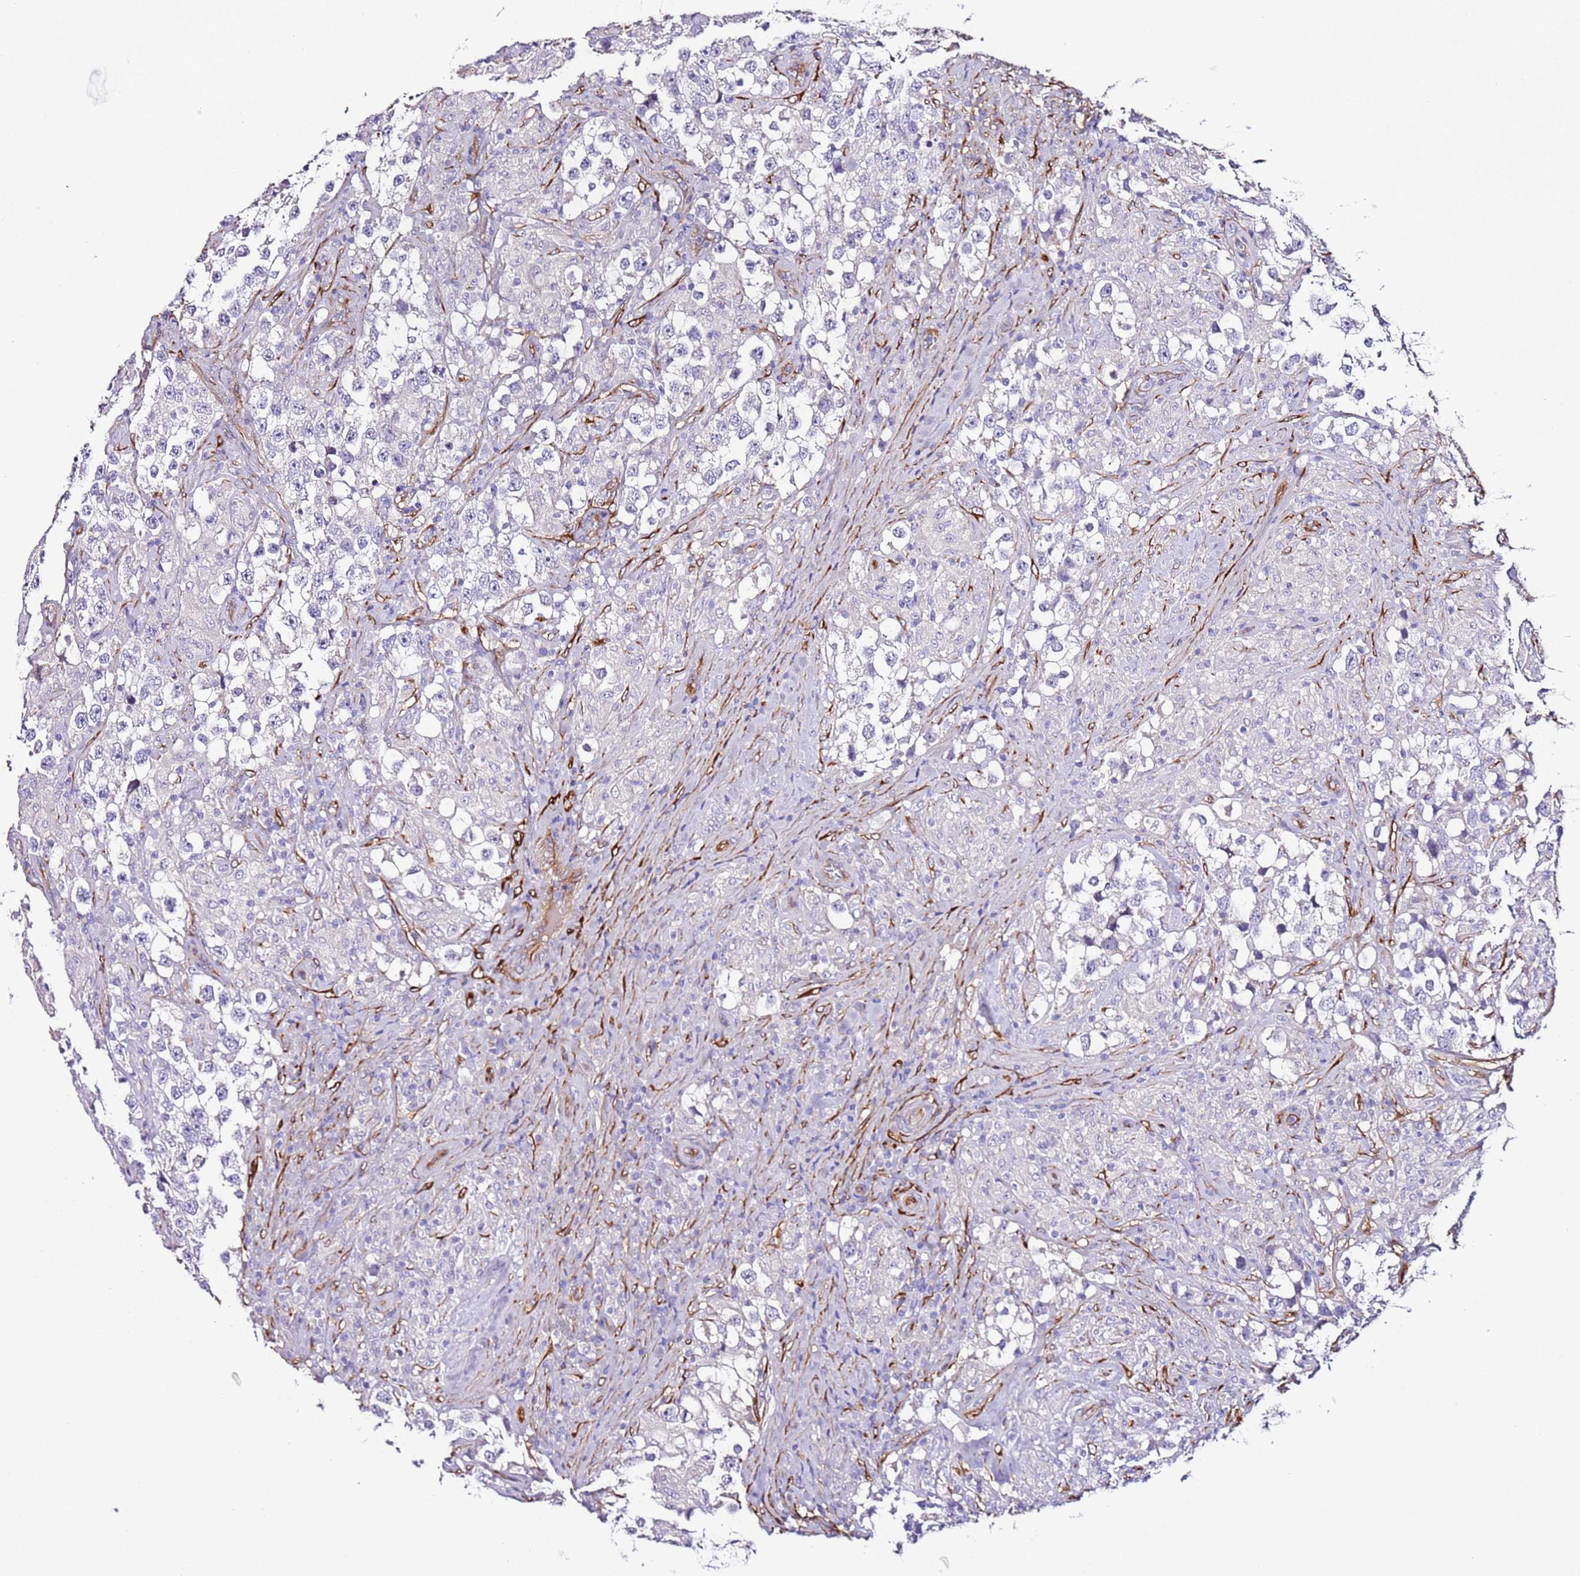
{"staining": {"intensity": "negative", "quantity": "none", "location": "none"}, "tissue": "testis cancer", "cell_type": "Tumor cells", "image_type": "cancer", "snomed": [{"axis": "morphology", "description": "Seminoma, NOS"}, {"axis": "topography", "description": "Testis"}], "caption": "Tumor cells show no significant protein expression in testis cancer (seminoma).", "gene": "FAM174C", "patient": {"sex": "male", "age": 46}}